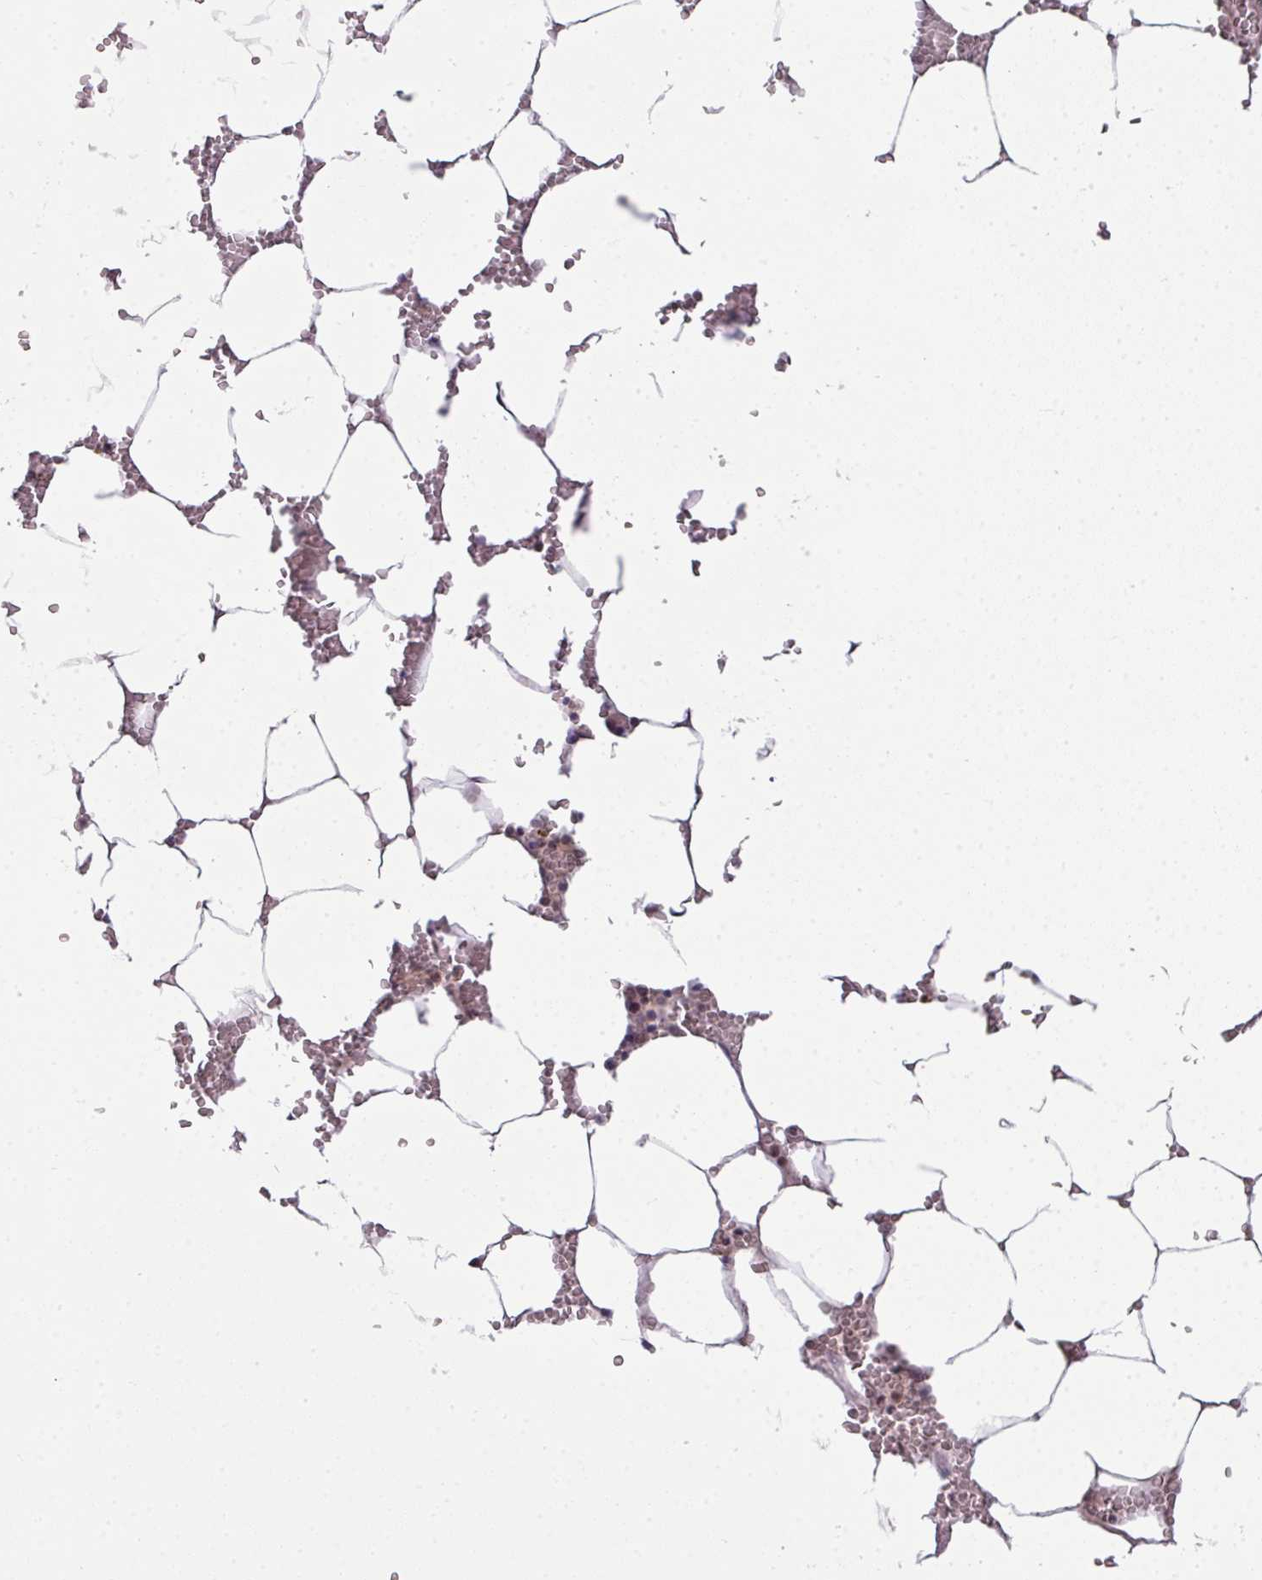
{"staining": {"intensity": "moderate", "quantity": "<25%", "location": "cytoplasmic/membranous"}, "tissue": "bone marrow", "cell_type": "Hematopoietic cells", "image_type": "normal", "snomed": [{"axis": "morphology", "description": "Normal tissue, NOS"}, {"axis": "topography", "description": "Bone marrow"}], "caption": "DAB (3,3'-diaminobenzidine) immunohistochemical staining of benign bone marrow exhibits moderate cytoplasmic/membranous protein positivity in about <25% of hematopoietic cells.", "gene": "STAT5A", "patient": {"sex": "male", "age": 70}}